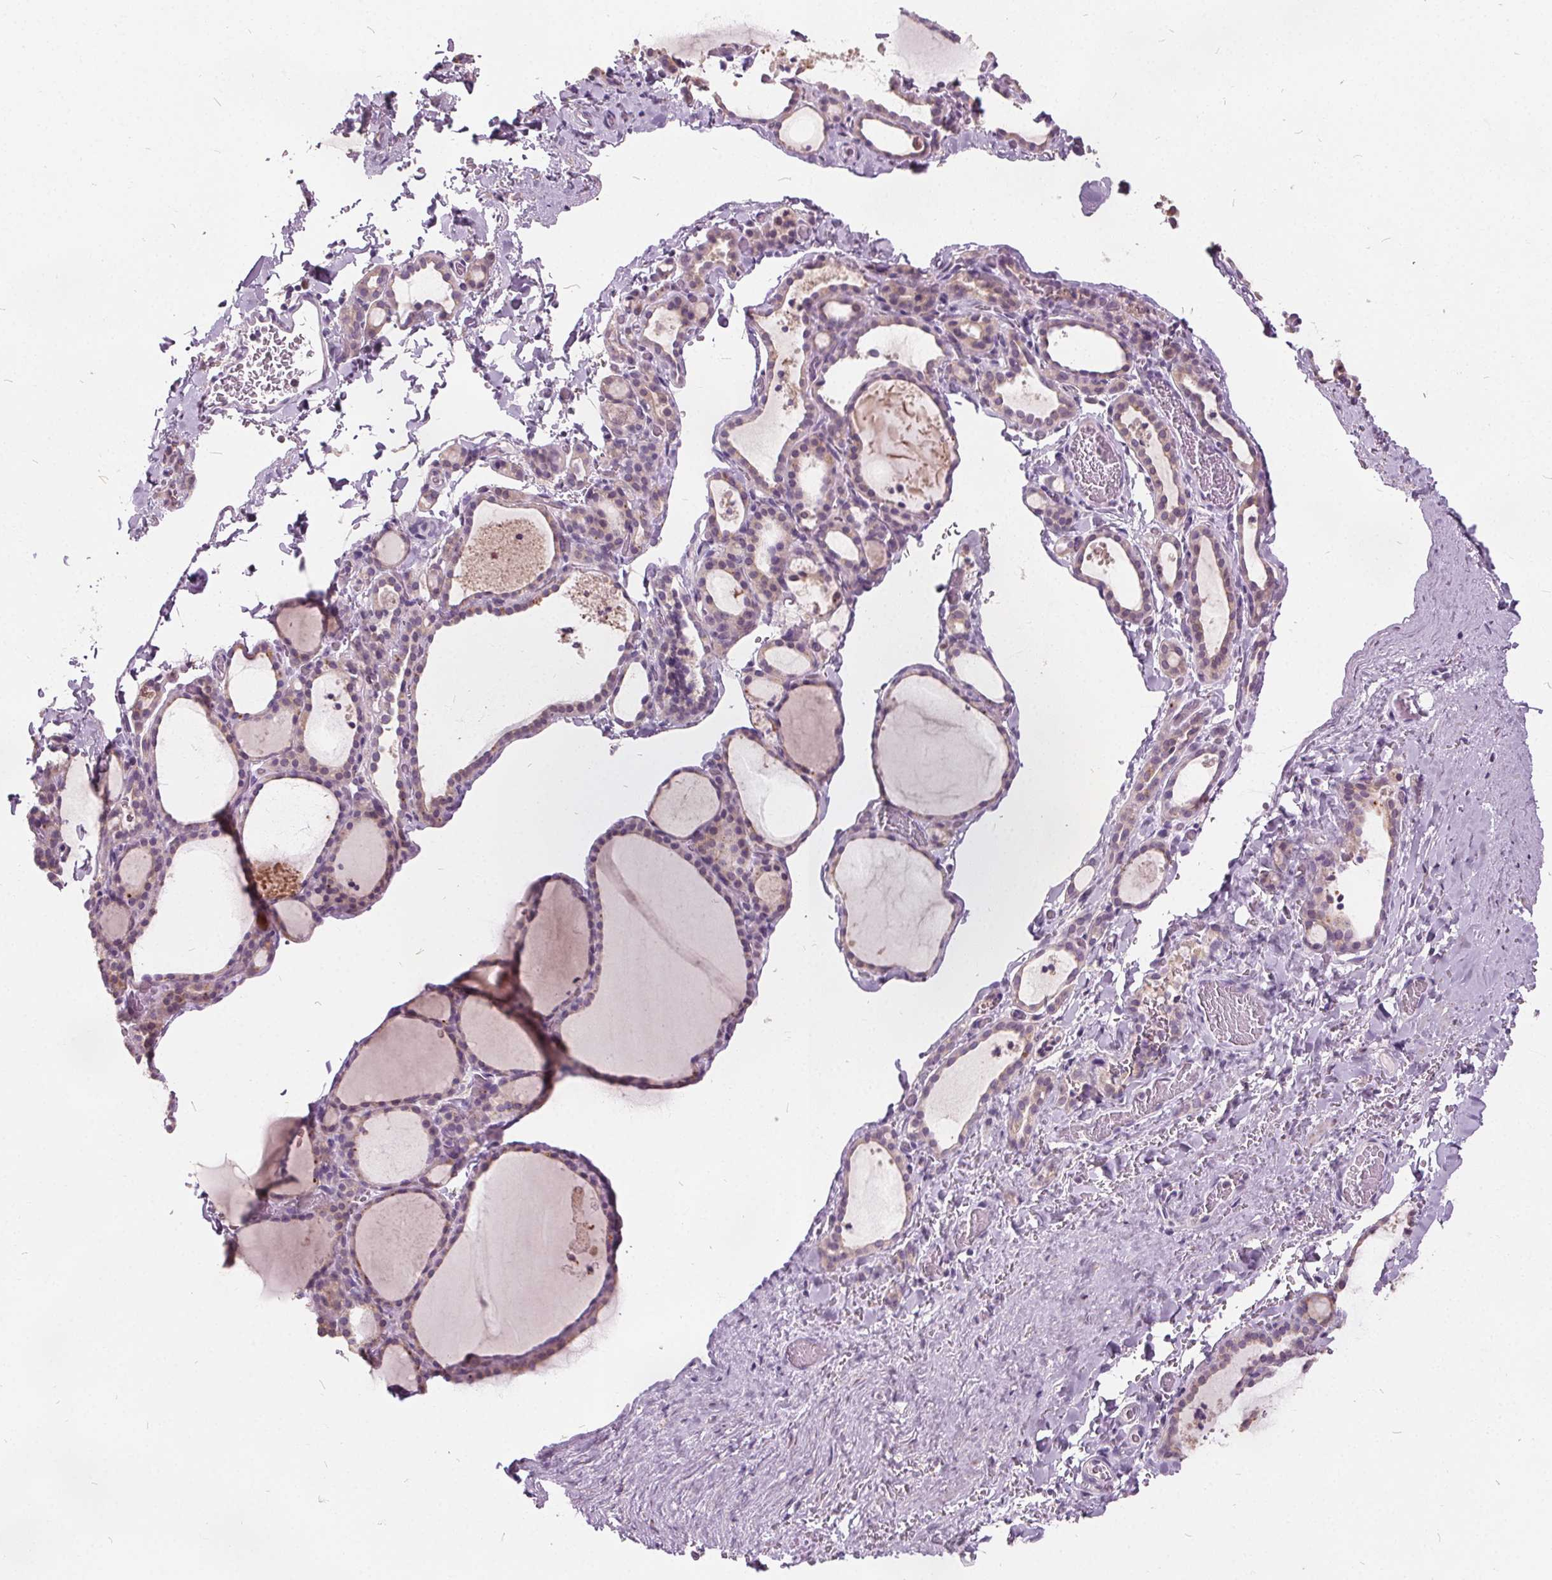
{"staining": {"intensity": "negative", "quantity": "none", "location": "none"}, "tissue": "thyroid gland", "cell_type": "Glandular cells", "image_type": "normal", "snomed": [{"axis": "morphology", "description": "Normal tissue, NOS"}, {"axis": "topography", "description": "Thyroid gland"}], "caption": "Glandular cells show no significant positivity in benign thyroid gland. (DAB (3,3'-diaminobenzidine) immunohistochemistry, high magnification).", "gene": "ACOX2", "patient": {"sex": "female", "age": 22}}